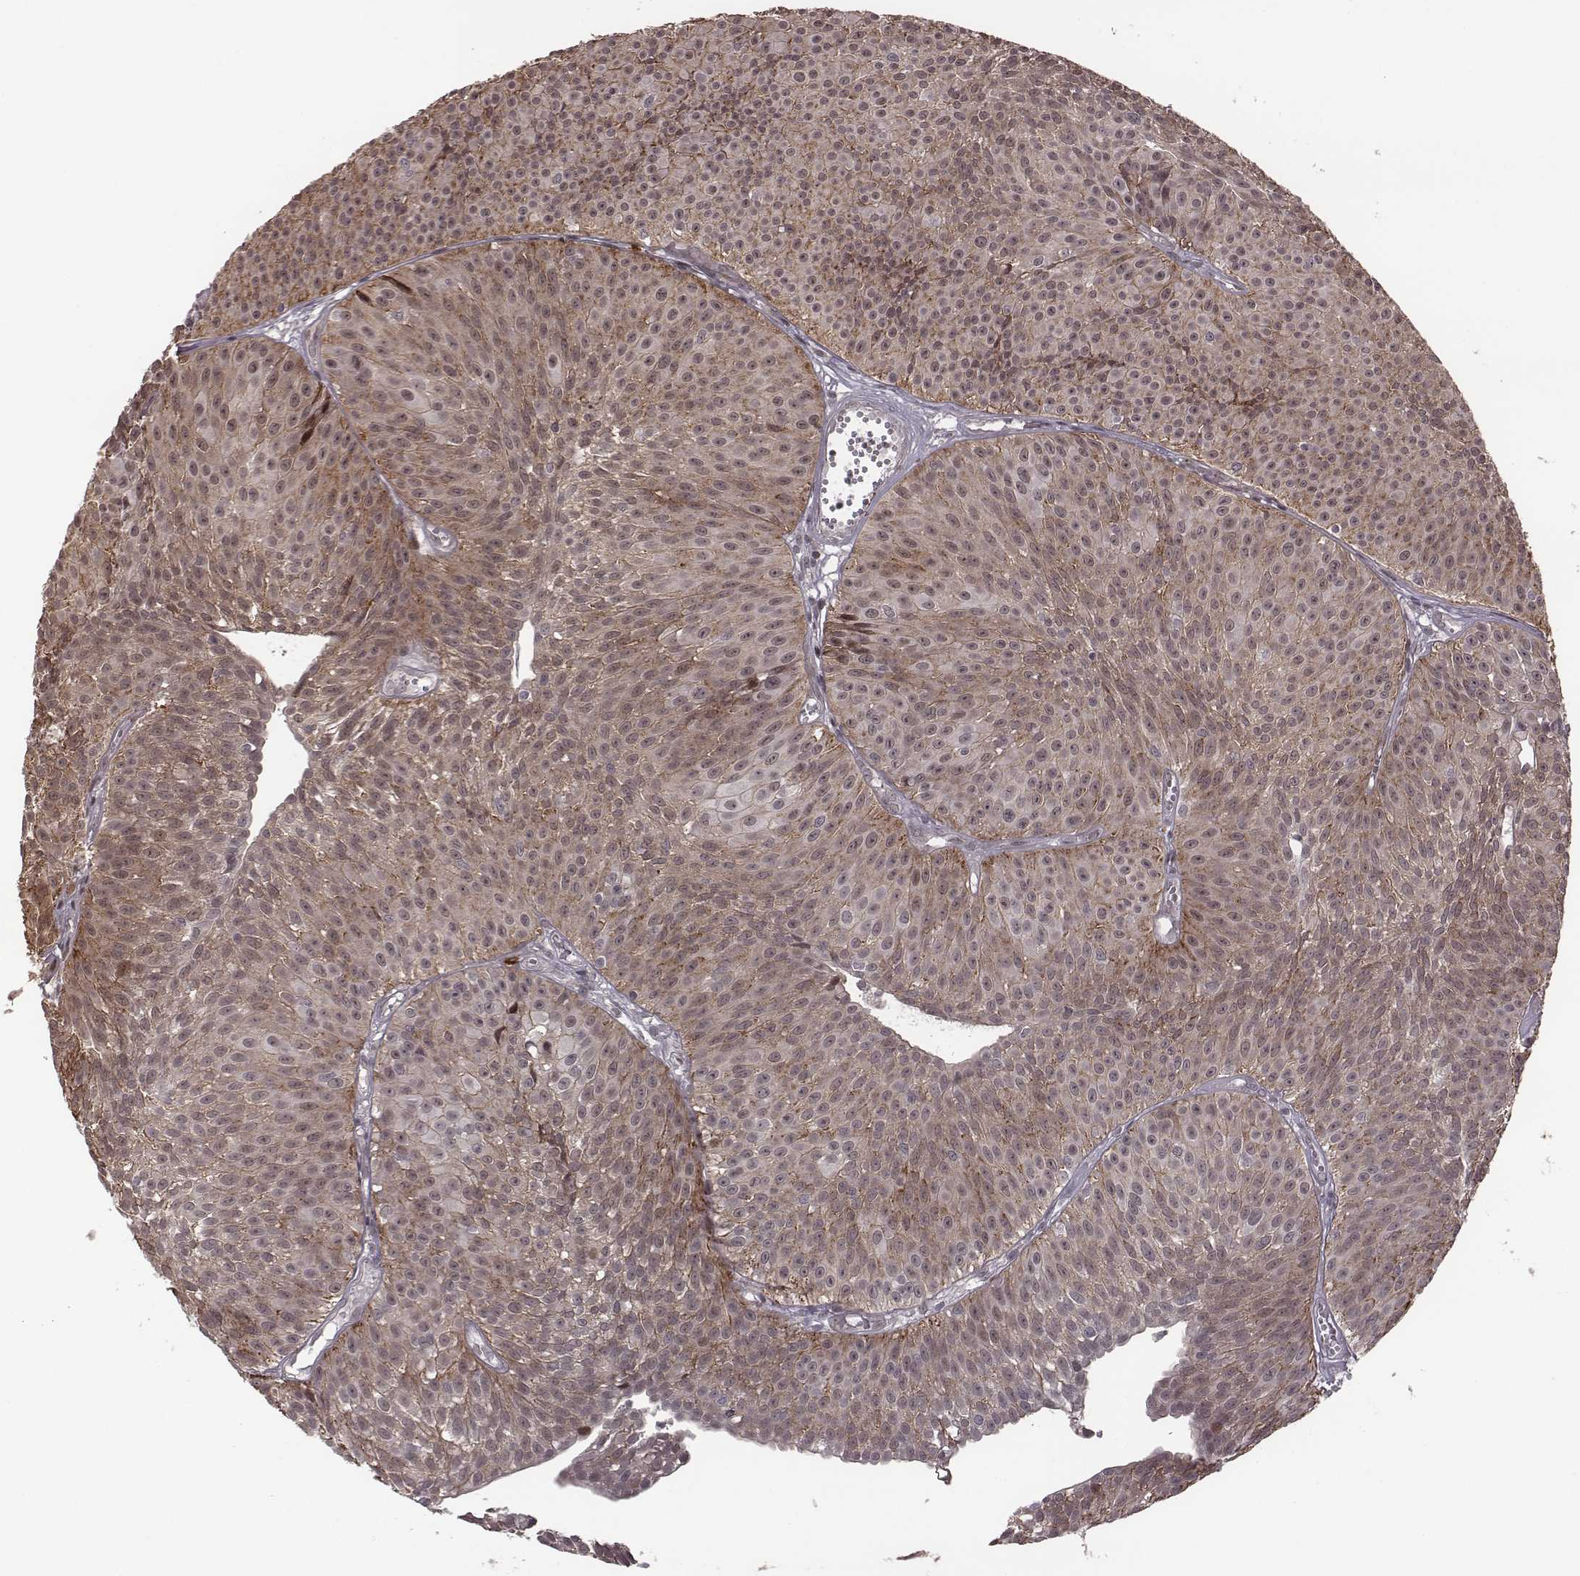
{"staining": {"intensity": "weak", "quantity": ">75%", "location": "cytoplasmic/membranous,nuclear"}, "tissue": "urothelial cancer", "cell_type": "Tumor cells", "image_type": "cancer", "snomed": [{"axis": "morphology", "description": "Urothelial carcinoma, Low grade"}, {"axis": "topography", "description": "Urinary bladder"}], "caption": "Immunohistochemical staining of human urothelial cancer displays low levels of weak cytoplasmic/membranous and nuclear protein positivity in about >75% of tumor cells.", "gene": "RPL3", "patient": {"sex": "male", "age": 63}}